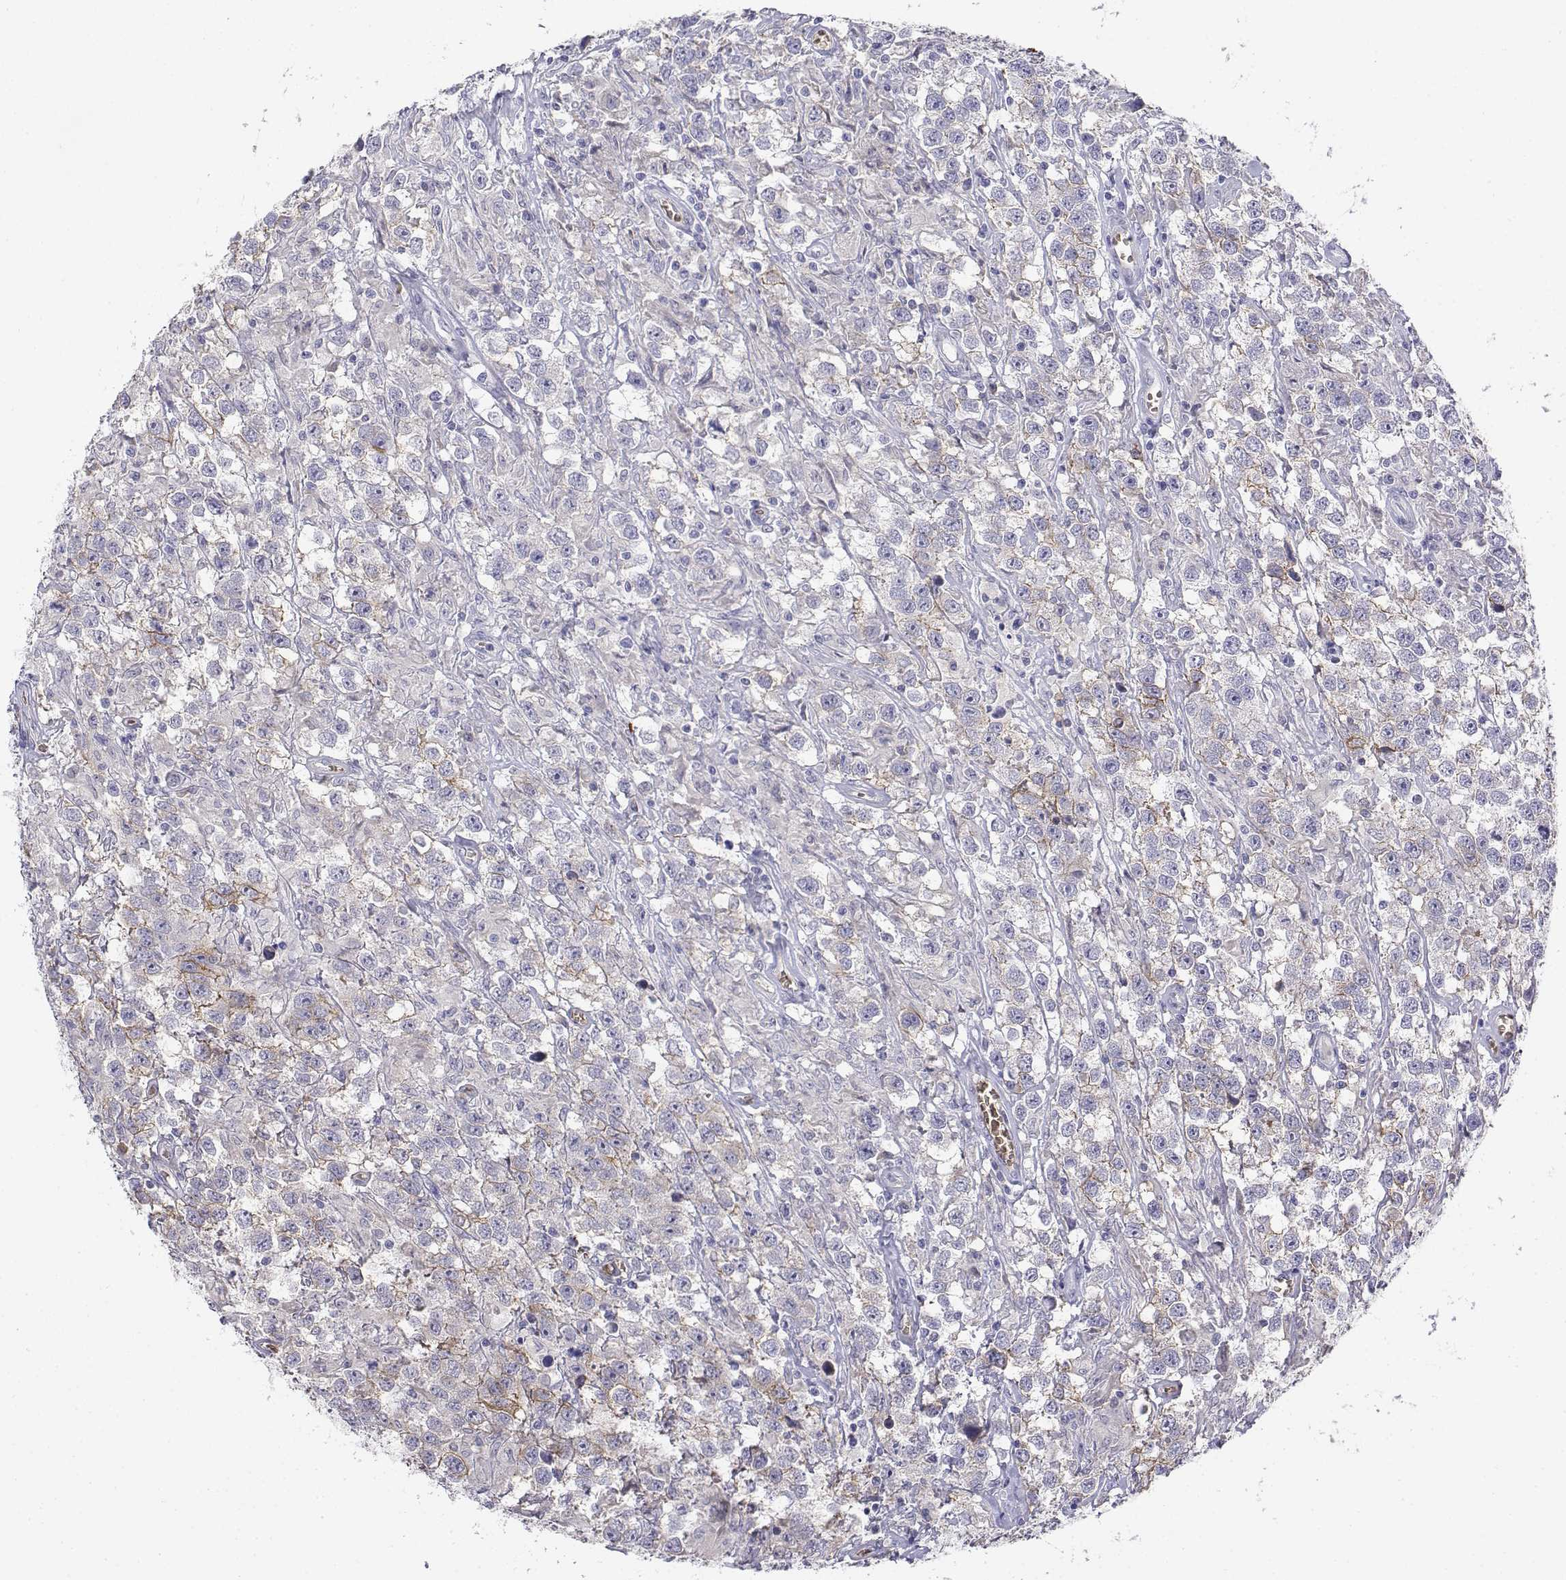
{"staining": {"intensity": "negative", "quantity": "none", "location": "none"}, "tissue": "testis cancer", "cell_type": "Tumor cells", "image_type": "cancer", "snomed": [{"axis": "morphology", "description": "Seminoma, NOS"}, {"axis": "topography", "description": "Testis"}], "caption": "A histopathology image of human testis seminoma is negative for staining in tumor cells.", "gene": "CADM1", "patient": {"sex": "male", "age": 43}}